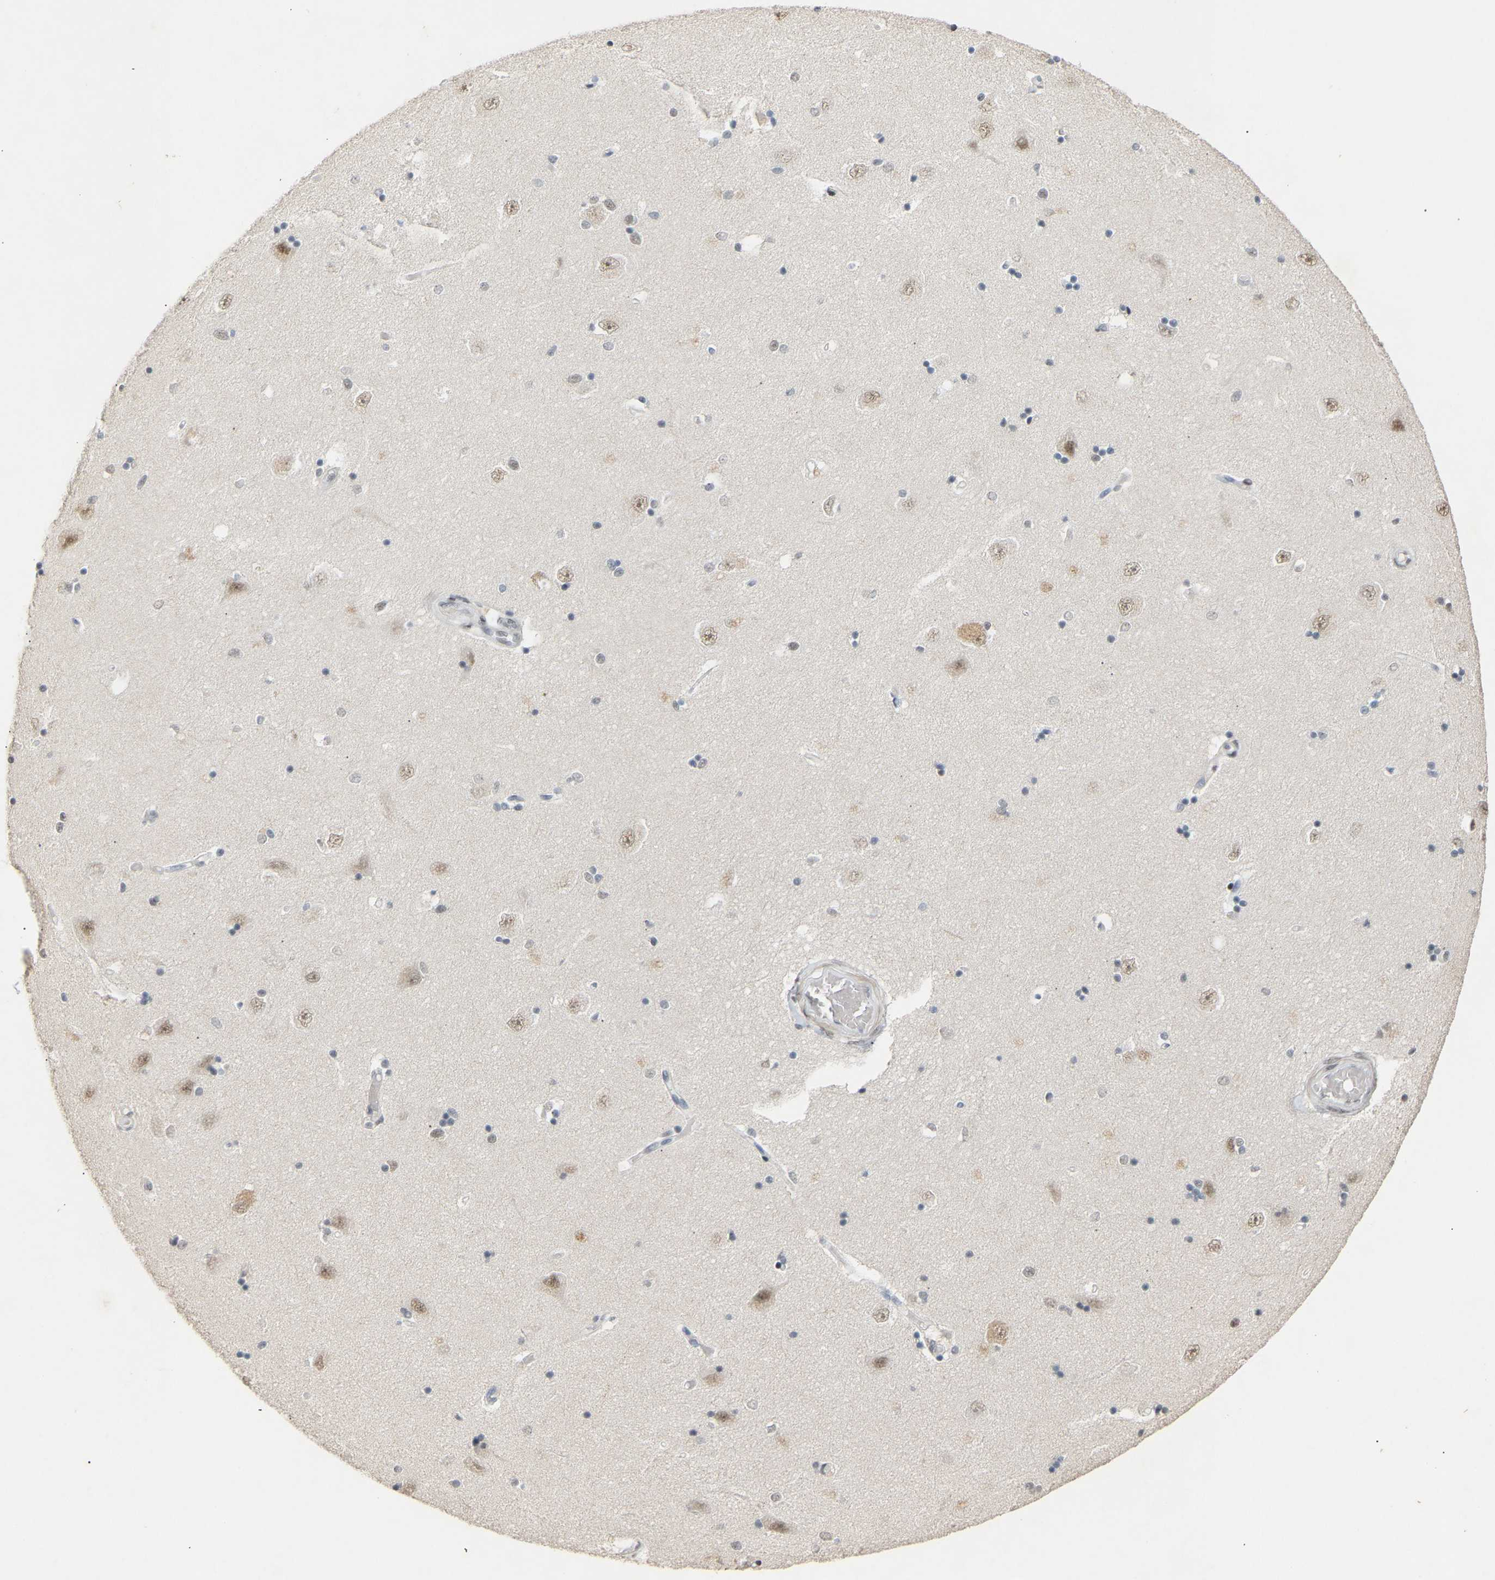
{"staining": {"intensity": "weak", "quantity": "<25%", "location": "nuclear"}, "tissue": "hippocampus", "cell_type": "Glial cells", "image_type": "normal", "snomed": [{"axis": "morphology", "description": "Normal tissue, NOS"}, {"axis": "topography", "description": "Hippocampus"}], "caption": "Hippocampus stained for a protein using IHC exhibits no expression glial cells.", "gene": "NELFB", "patient": {"sex": "male", "age": 45}}